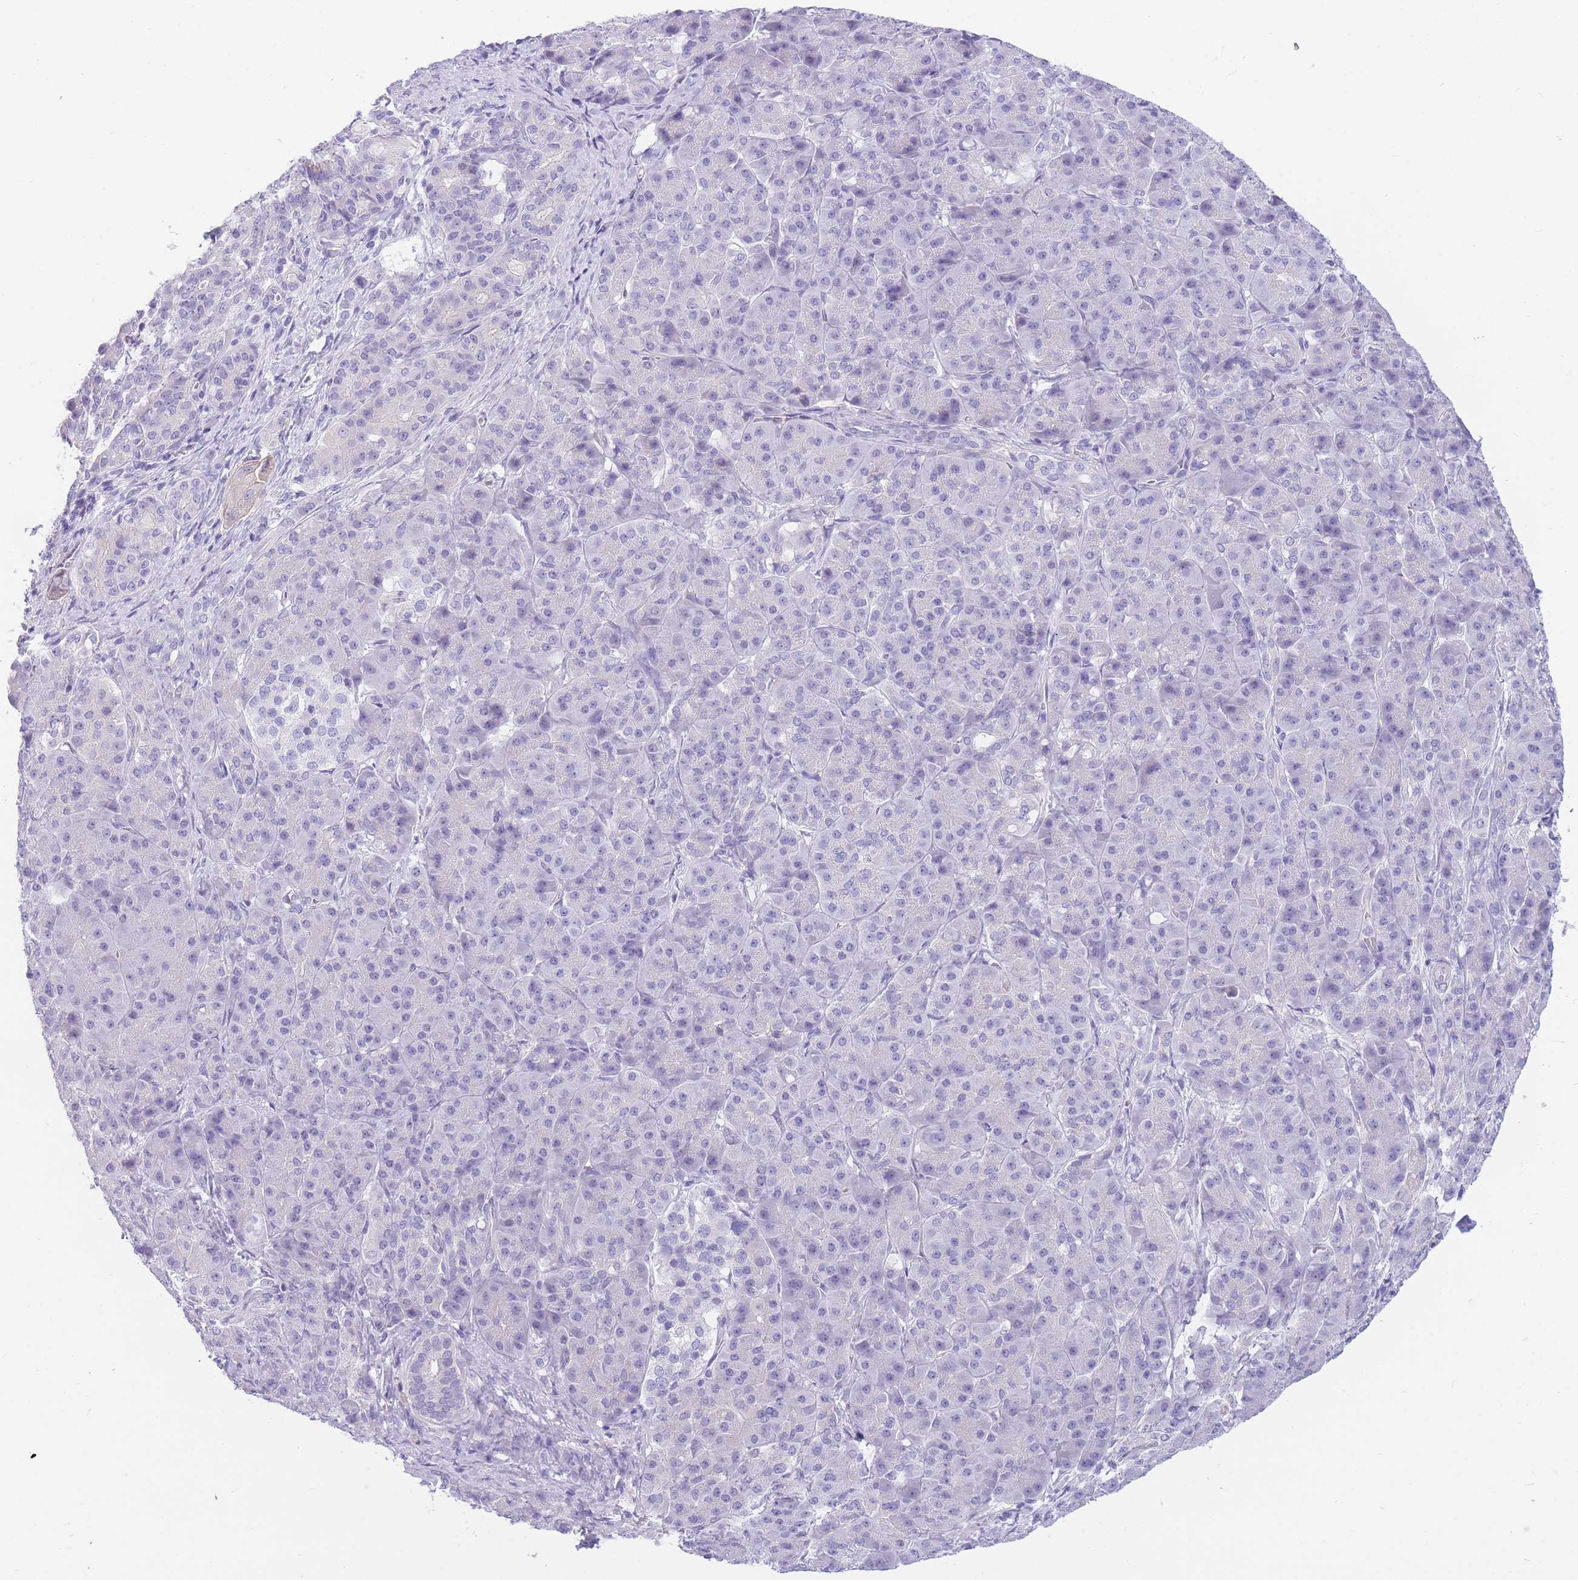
{"staining": {"intensity": "negative", "quantity": "none", "location": "none"}, "tissue": "pancreatic cancer", "cell_type": "Tumor cells", "image_type": "cancer", "snomed": [{"axis": "morphology", "description": "Adenocarcinoma, NOS"}, {"axis": "topography", "description": "Pancreas"}], "caption": "Immunohistochemical staining of human adenocarcinoma (pancreatic) shows no significant positivity in tumor cells. The staining was performed using DAB (3,3'-diaminobenzidine) to visualize the protein expression in brown, while the nuclei were stained in blue with hematoxylin (Magnification: 20x).", "gene": "ZNF311", "patient": {"sex": "male", "age": 57}}